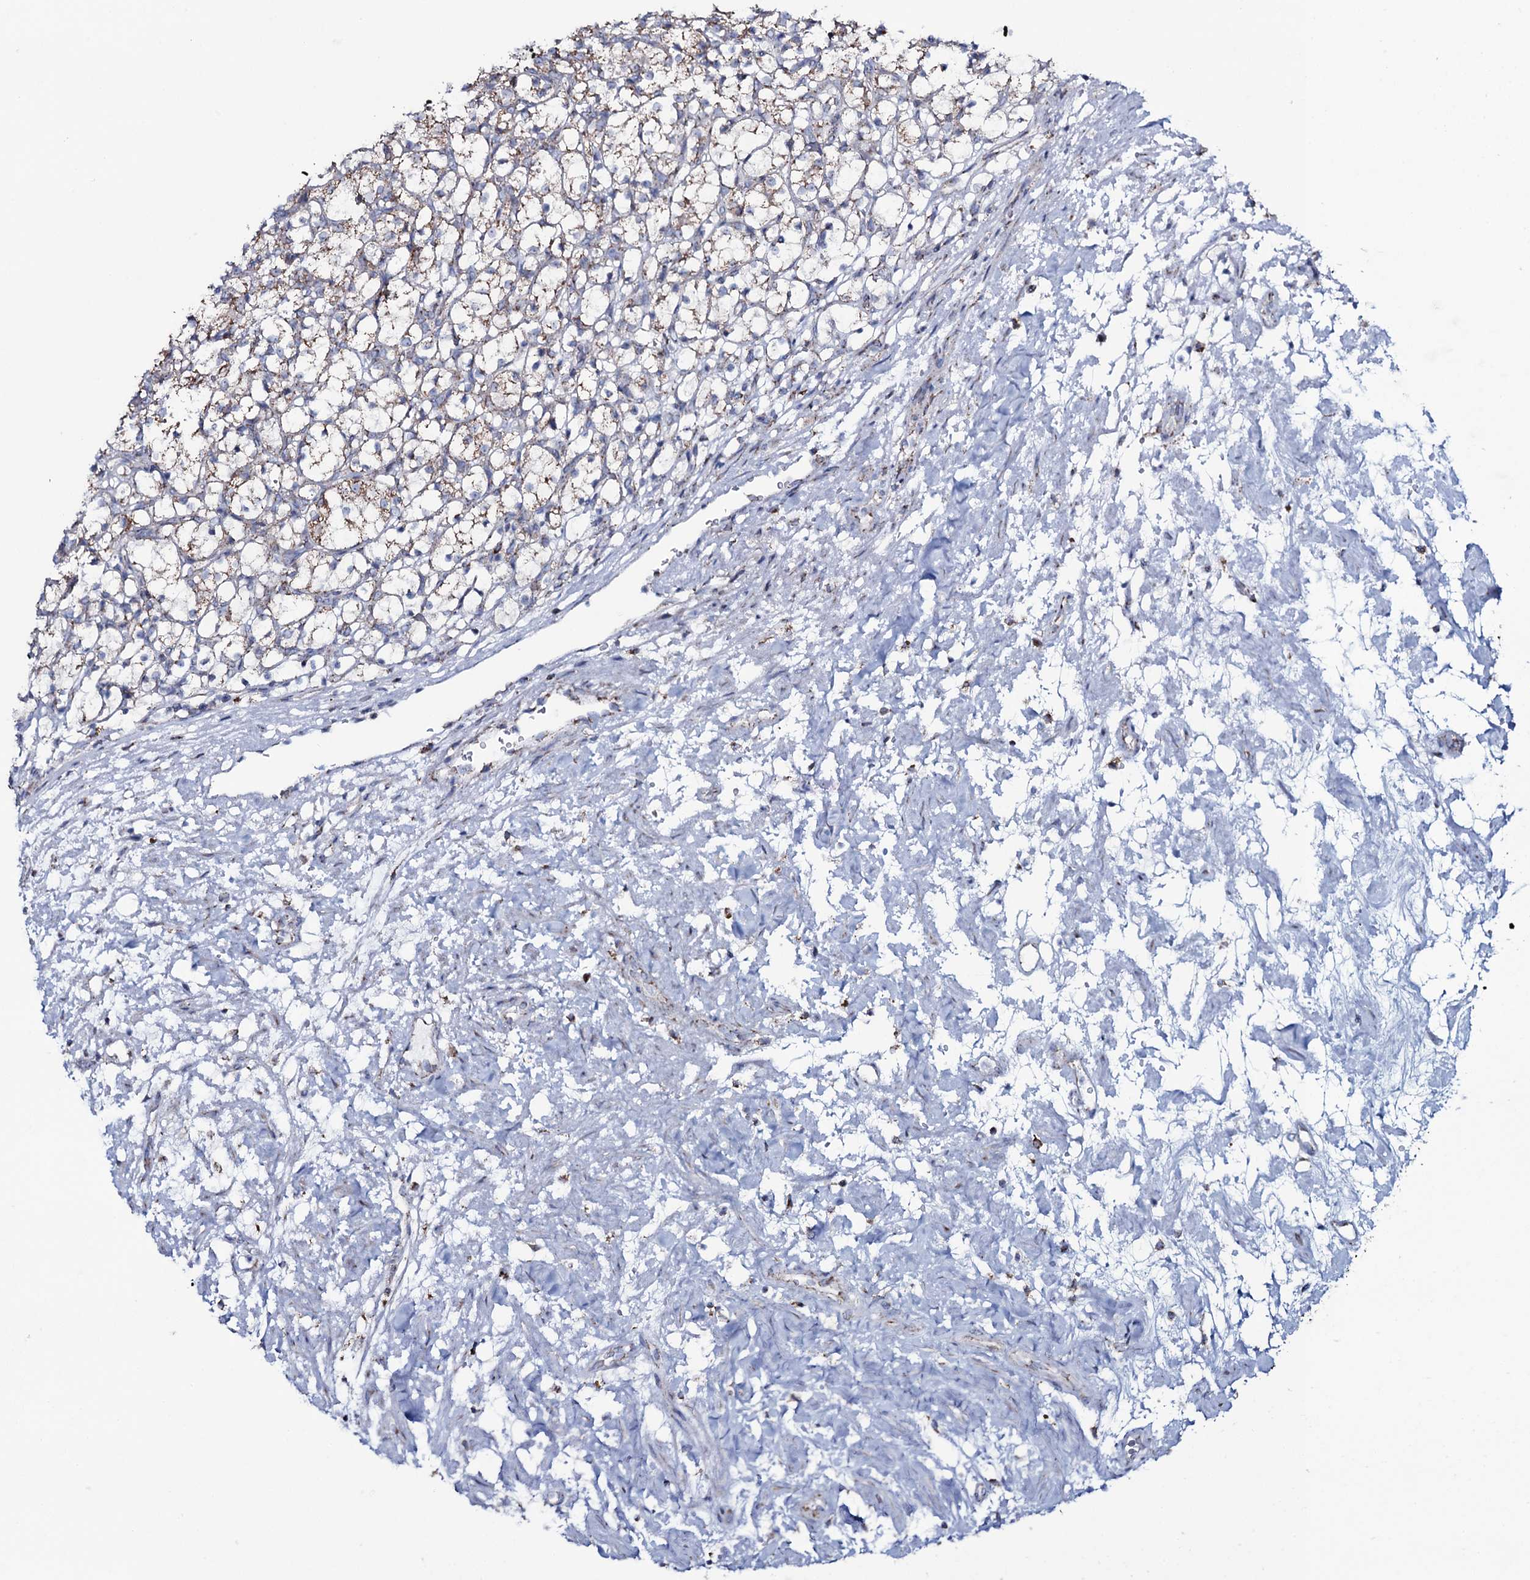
{"staining": {"intensity": "moderate", "quantity": ">75%", "location": "cytoplasmic/membranous"}, "tissue": "renal cancer", "cell_type": "Tumor cells", "image_type": "cancer", "snomed": [{"axis": "morphology", "description": "Adenocarcinoma, NOS"}, {"axis": "topography", "description": "Kidney"}], "caption": "DAB immunohistochemical staining of human adenocarcinoma (renal) displays moderate cytoplasmic/membranous protein positivity in about >75% of tumor cells. Using DAB (brown) and hematoxylin (blue) stains, captured at high magnification using brightfield microscopy.", "gene": "MRPS35", "patient": {"sex": "female", "age": 69}}